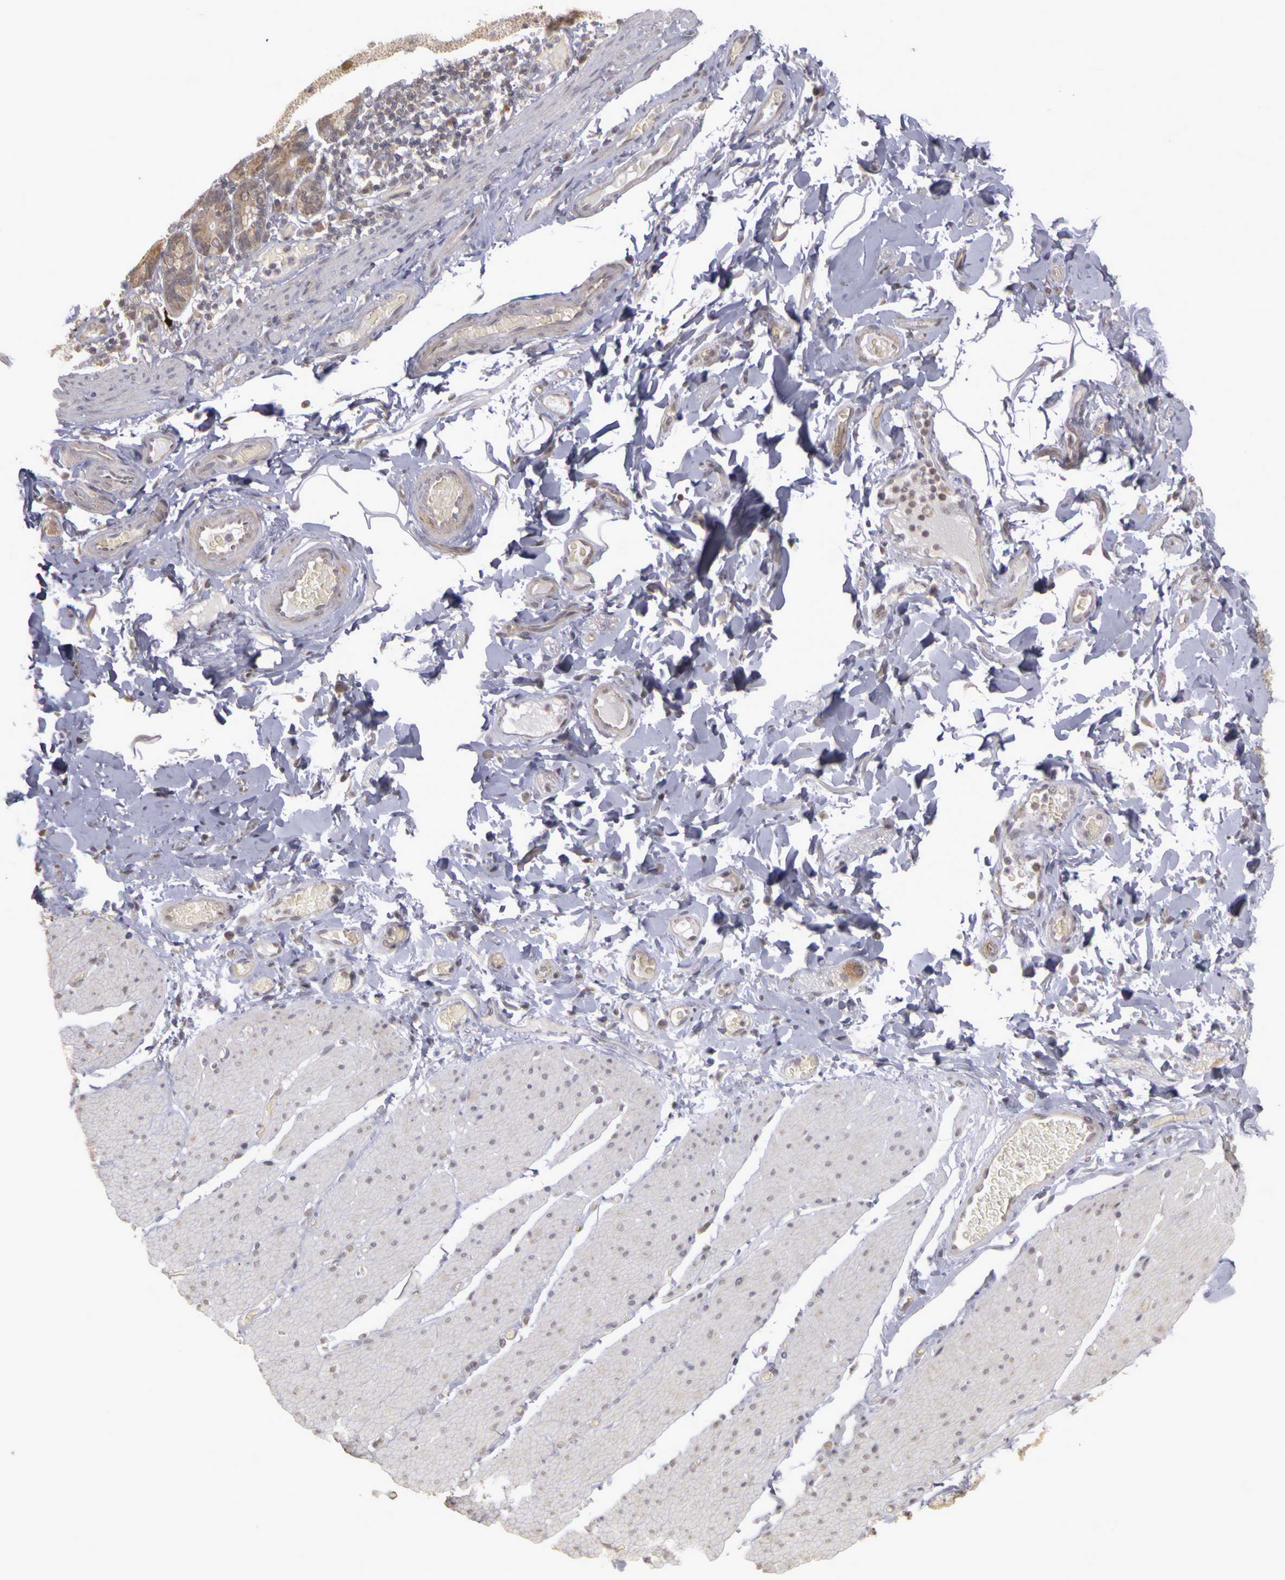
{"staining": {"intensity": "negative", "quantity": "none", "location": "none"}, "tissue": "adipose tissue", "cell_type": "Adipocytes", "image_type": "normal", "snomed": [{"axis": "morphology", "description": "Normal tissue, NOS"}, {"axis": "topography", "description": "Duodenum"}], "caption": "Adipose tissue stained for a protein using immunohistochemistry reveals no positivity adipocytes.", "gene": "FRMD7", "patient": {"sex": "male", "age": 63}}